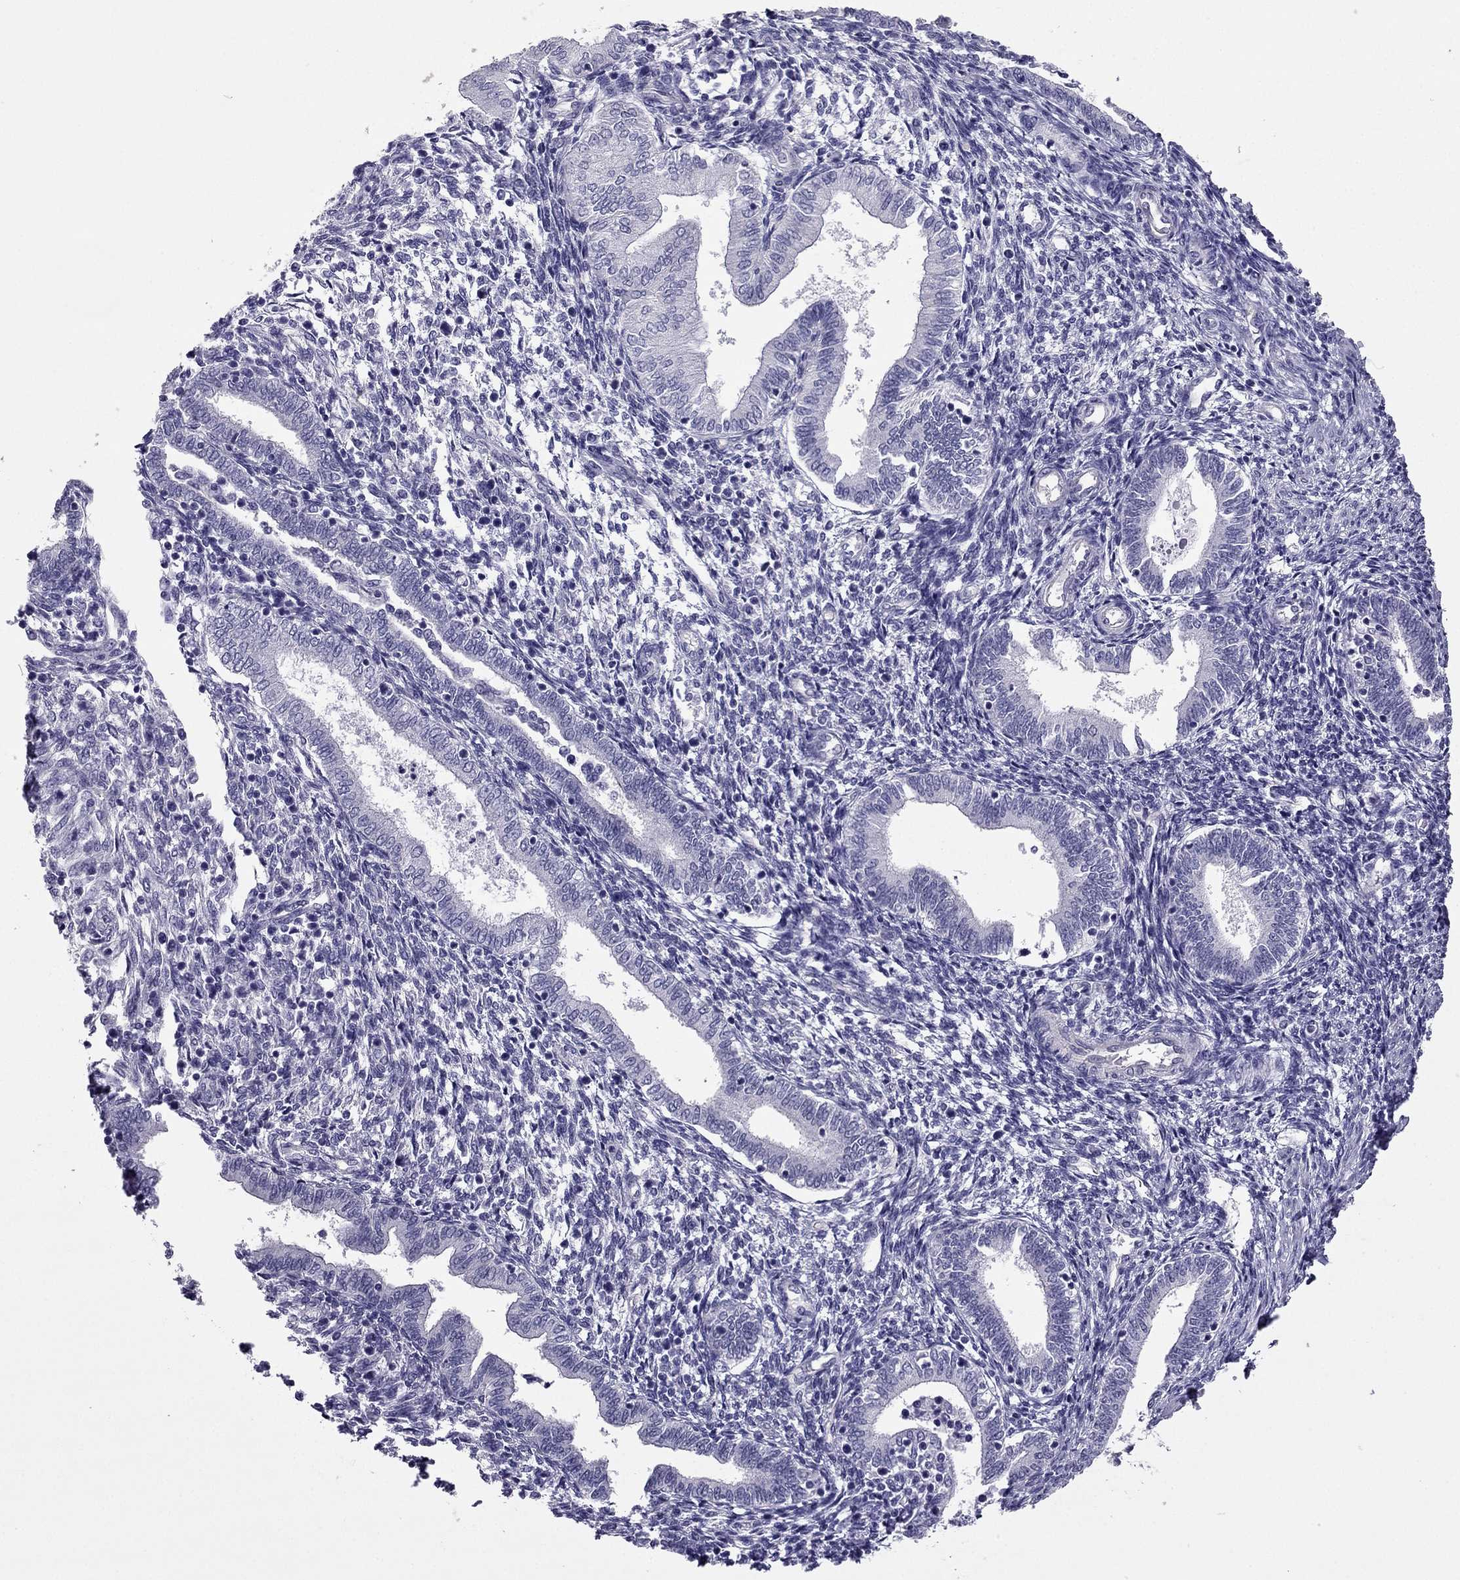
{"staining": {"intensity": "negative", "quantity": "none", "location": "none"}, "tissue": "endometrium", "cell_type": "Cells in endometrial stroma", "image_type": "normal", "snomed": [{"axis": "morphology", "description": "Normal tissue, NOS"}, {"axis": "topography", "description": "Endometrium"}], "caption": "IHC image of normal endometrium: endometrium stained with DAB displays no significant protein staining in cells in endometrial stroma.", "gene": "PDE6A", "patient": {"sex": "female", "age": 42}}